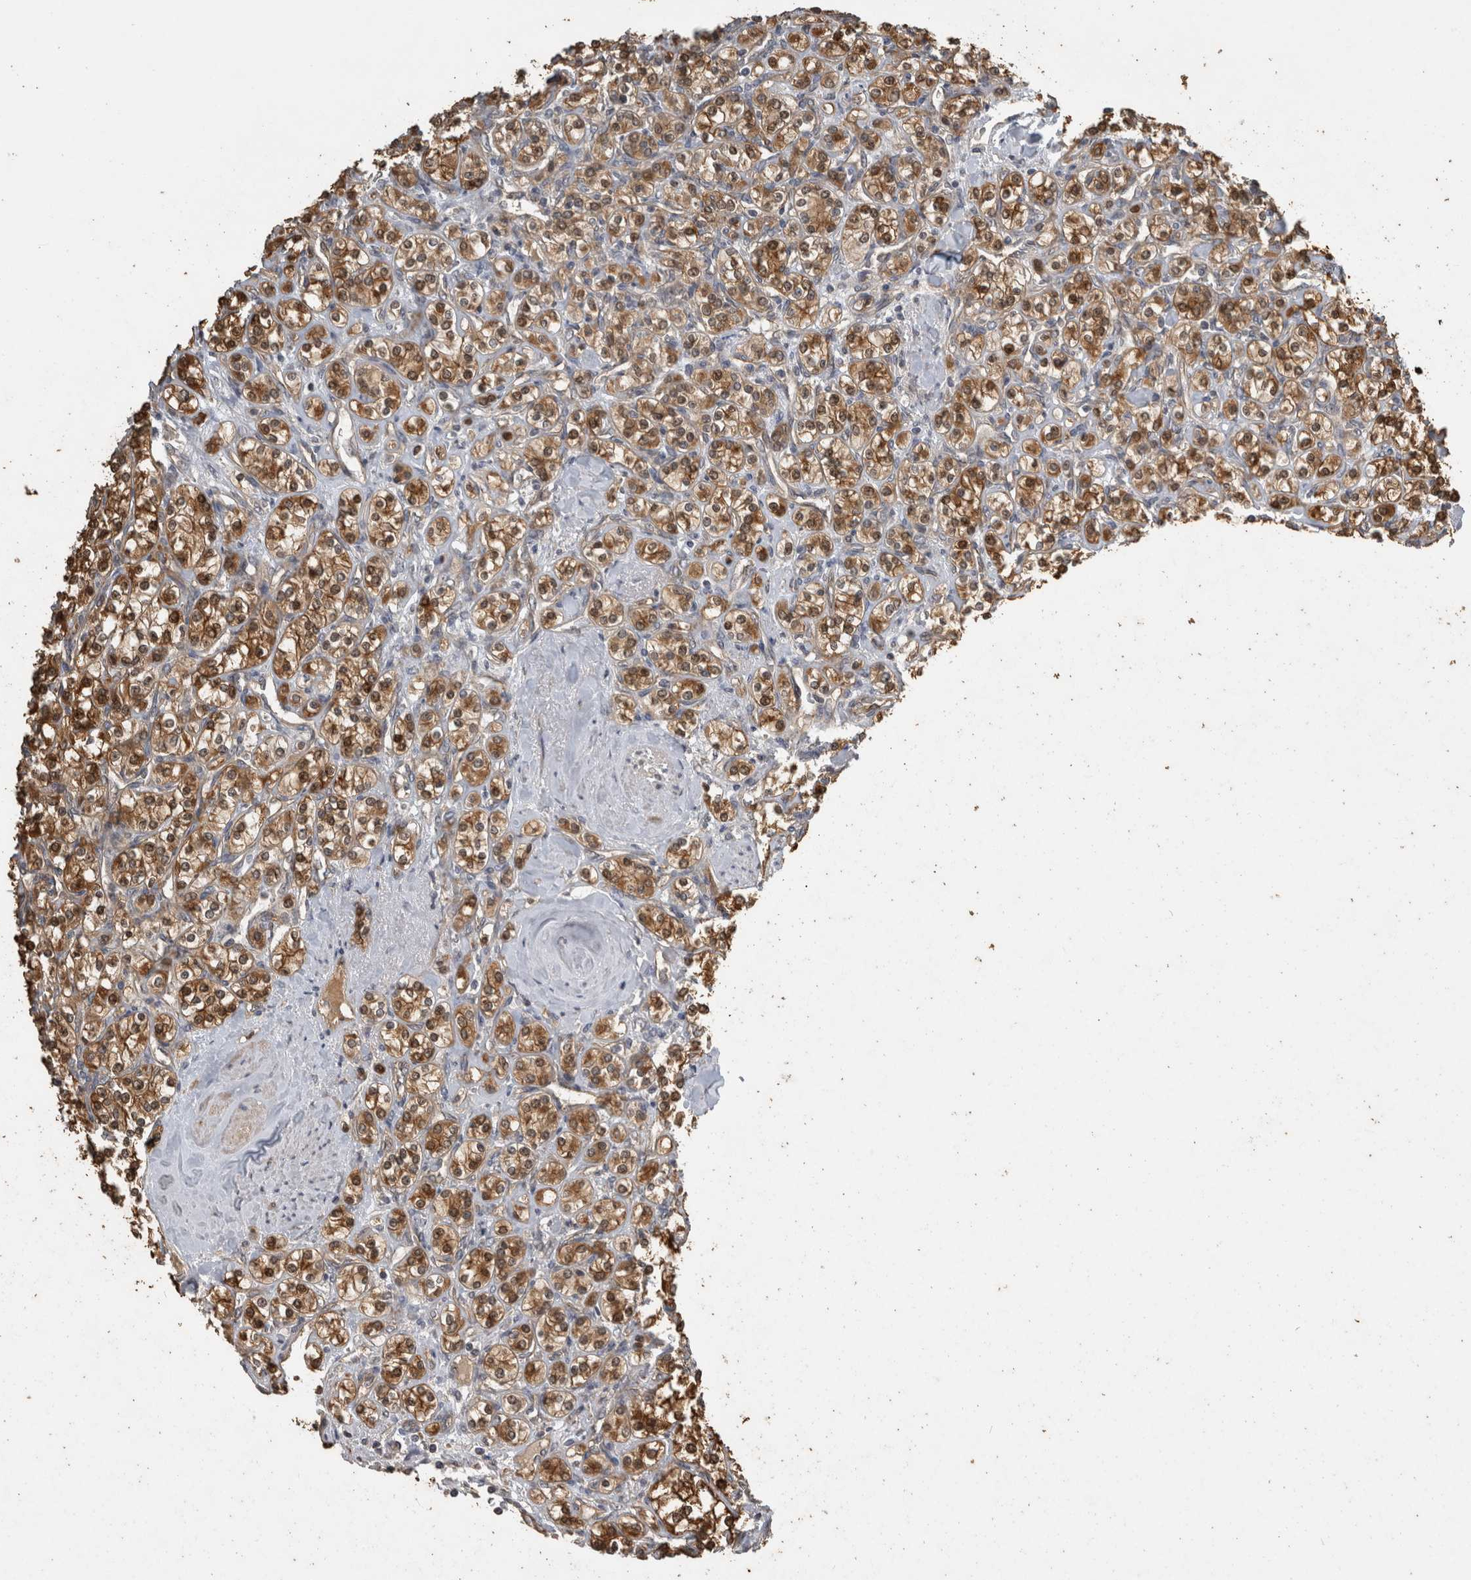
{"staining": {"intensity": "moderate", "quantity": ">75%", "location": "cytoplasmic/membranous"}, "tissue": "renal cancer", "cell_type": "Tumor cells", "image_type": "cancer", "snomed": [{"axis": "morphology", "description": "Adenocarcinoma, NOS"}, {"axis": "topography", "description": "Kidney"}], "caption": "Human renal cancer (adenocarcinoma) stained with a brown dye displays moderate cytoplasmic/membranous positive staining in about >75% of tumor cells.", "gene": "RHPN1", "patient": {"sex": "male", "age": 77}}